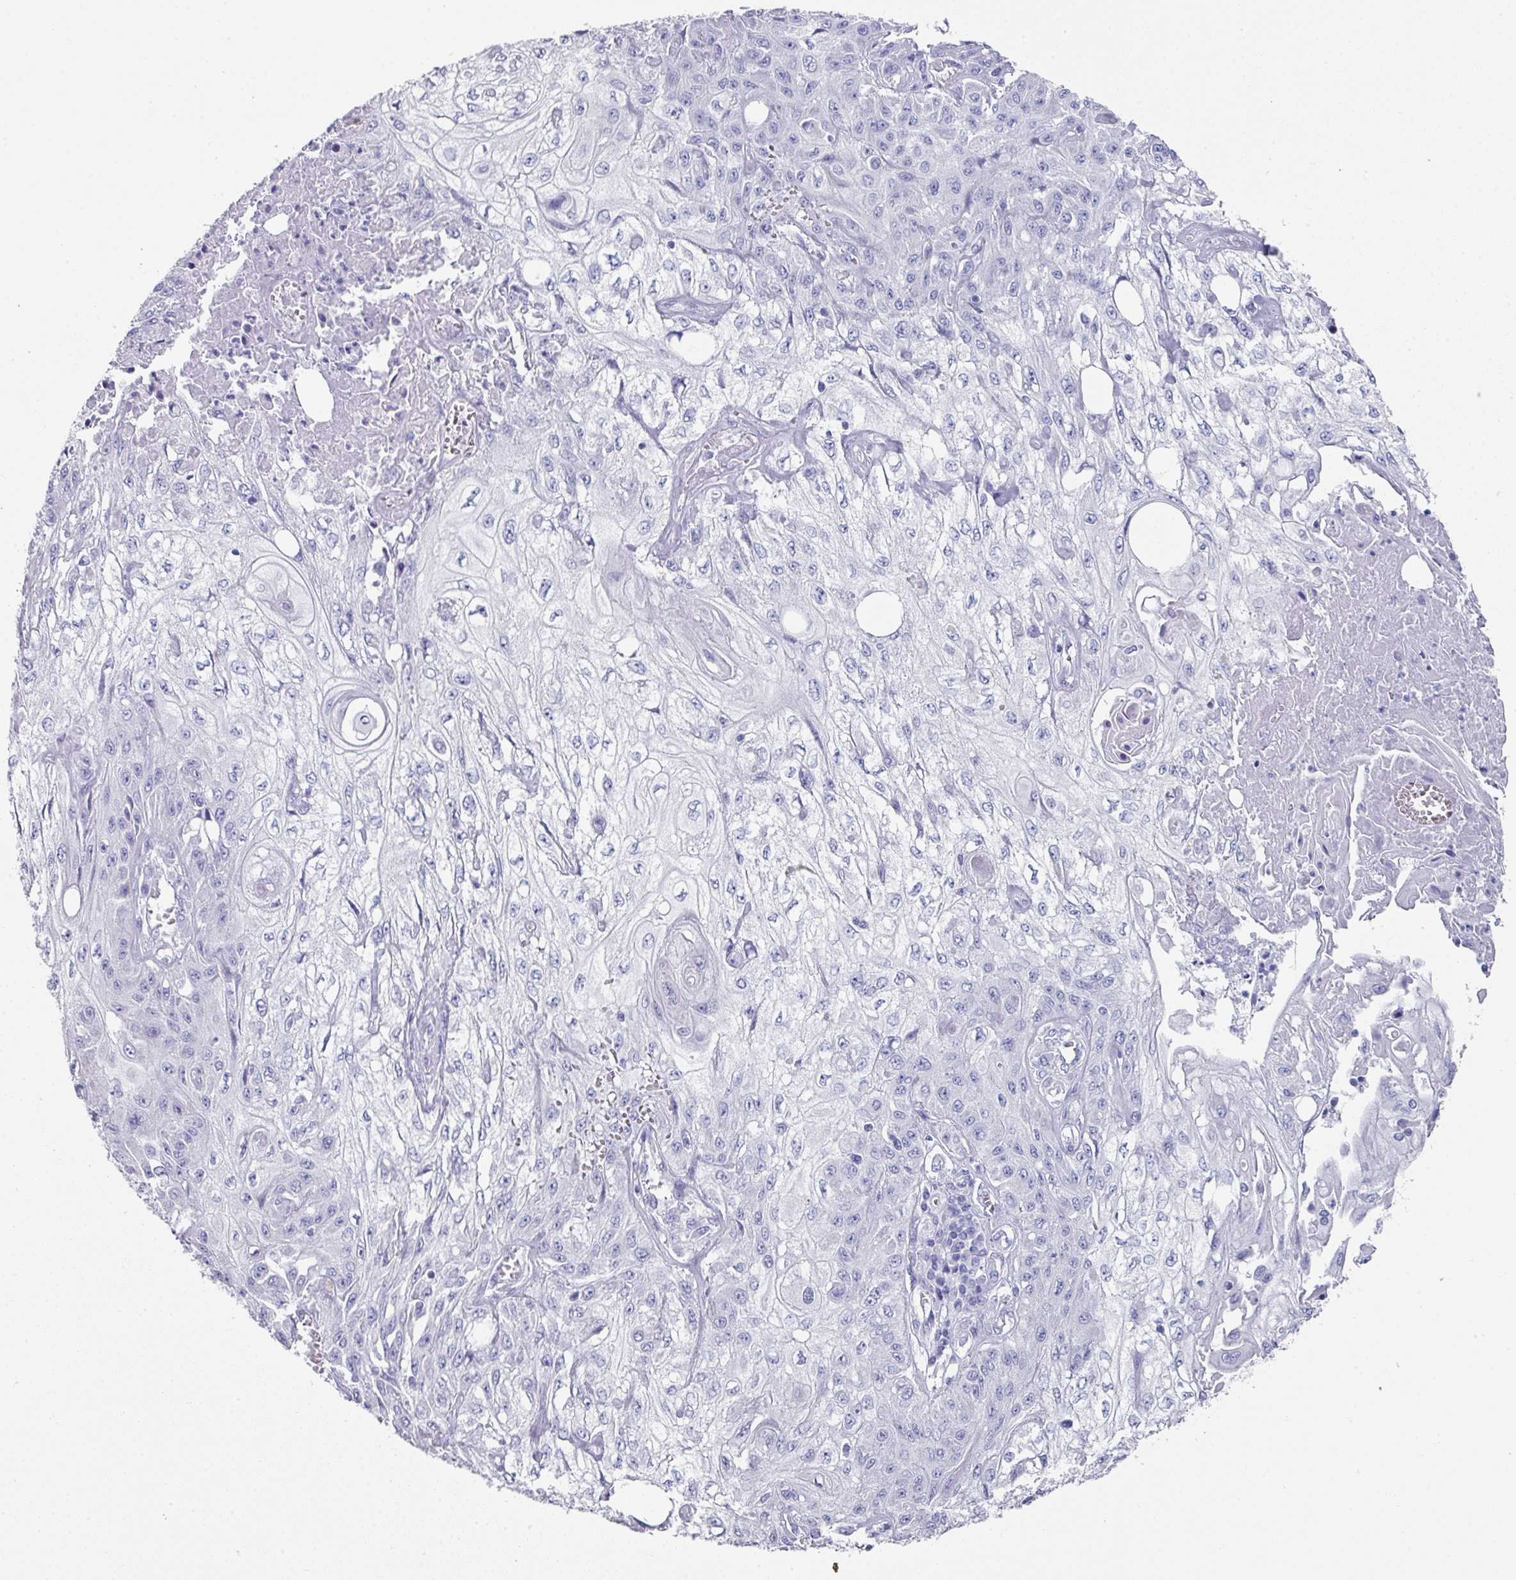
{"staining": {"intensity": "negative", "quantity": "none", "location": "none"}, "tissue": "skin cancer", "cell_type": "Tumor cells", "image_type": "cancer", "snomed": [{"axis": "morphology", "description": "Squamous cell carcinoma, NOS"}, {"axis": "morphology", "description": "Squamous cell carcinoma, metastatic, NOS"}, {"axis": "topography", "description": "Skin"}, {"axis": "topography", "description": "Lymph node"}], "caption": "This is a photomicrograph of IHC staining of skin cancer (squamous cell carcinoma), which shows no expression in tumor cells.", "gene": "SETBP1", "patient": {"sex": "male", "age": 75}}